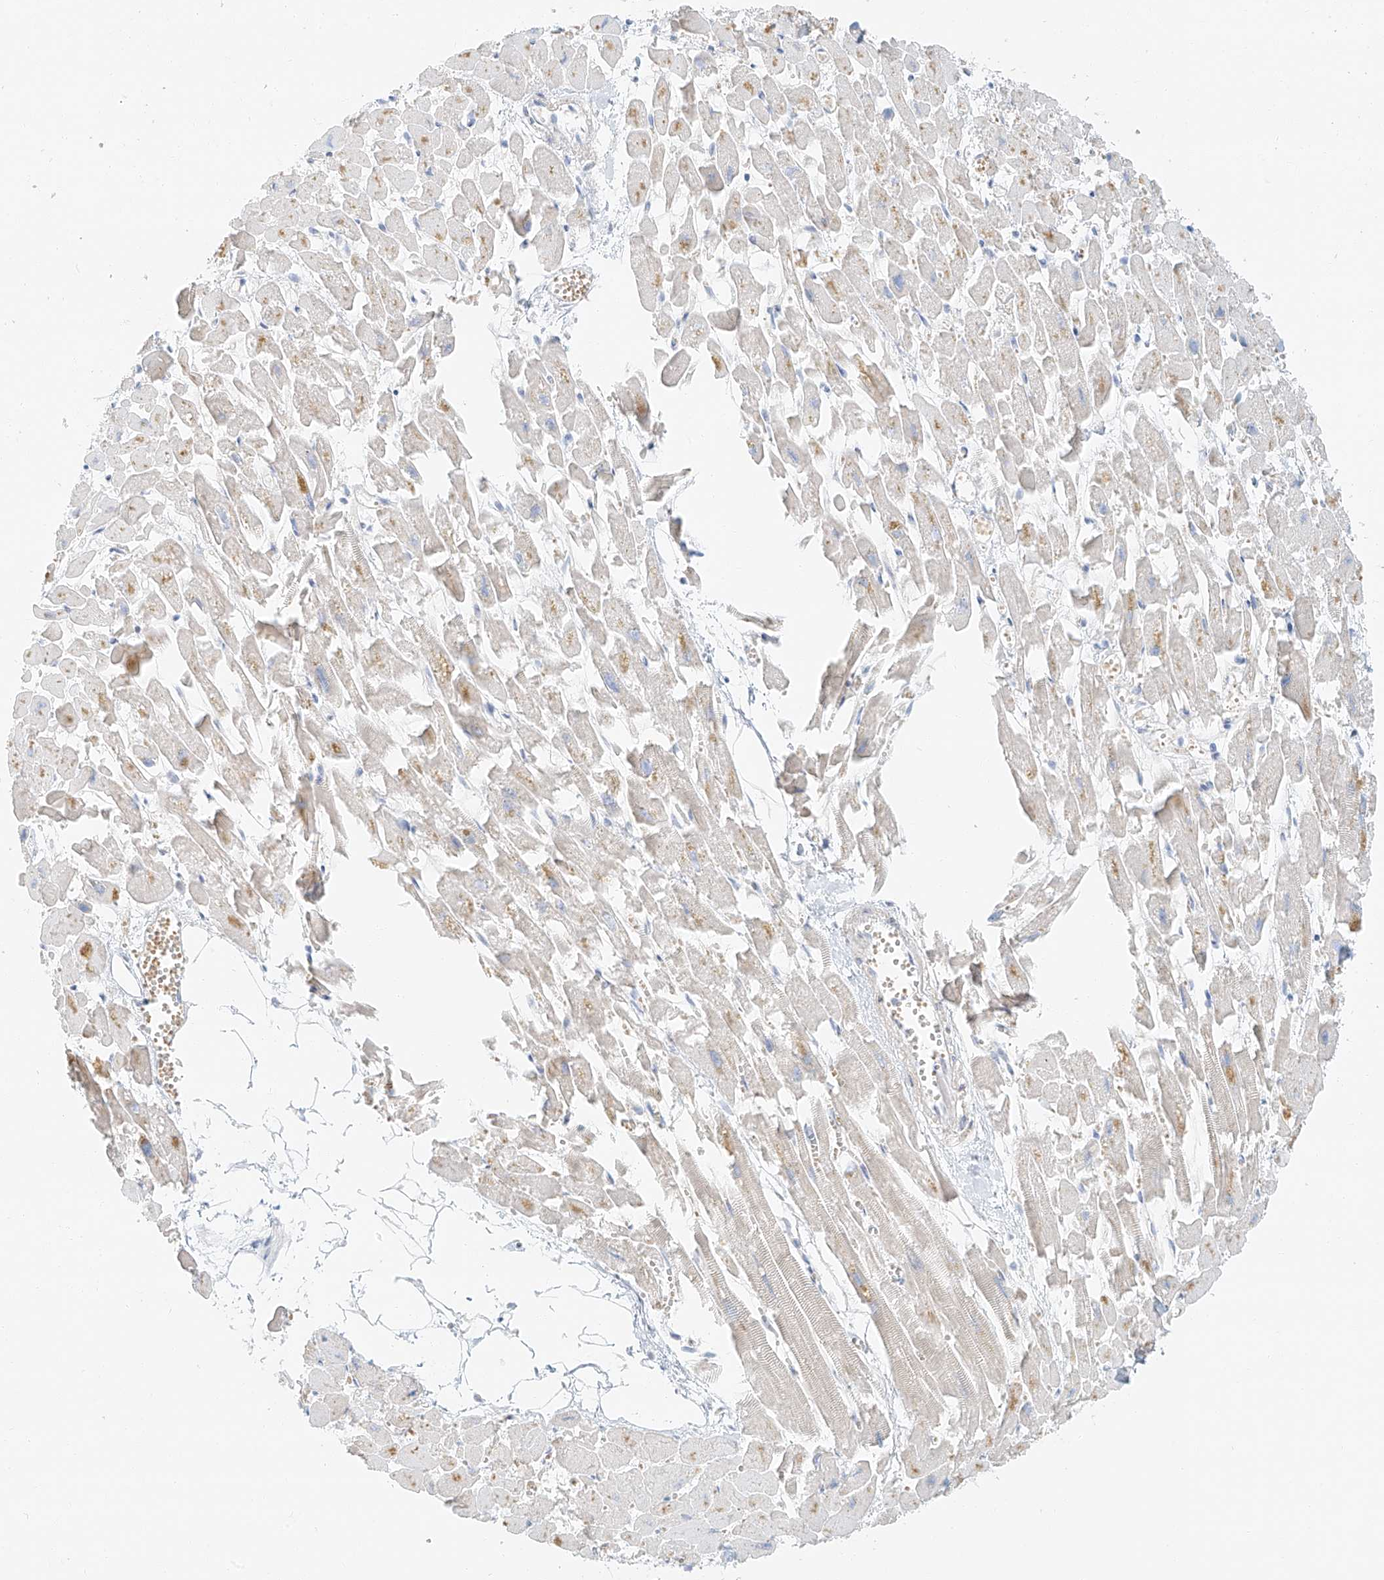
{"staining": {"intensity": "negative", "quantity": "none", "location": "none"}, "tissue": "heart muscle", "cell_type": "Cardiomyocytes", "image_type": "normal", "snomed": [{"axis": "morphology", "description": "Normal tissue, NOS"}, {"axis": "topography", "description": "Heart"}], "caption": "A high-resolution histopathology image shows IHC staining of normal heart muscle, which shows no significant positivity in cardiomyocytes.", "gene": "PGC", "patient": {"sex": "female", "age": 64}}